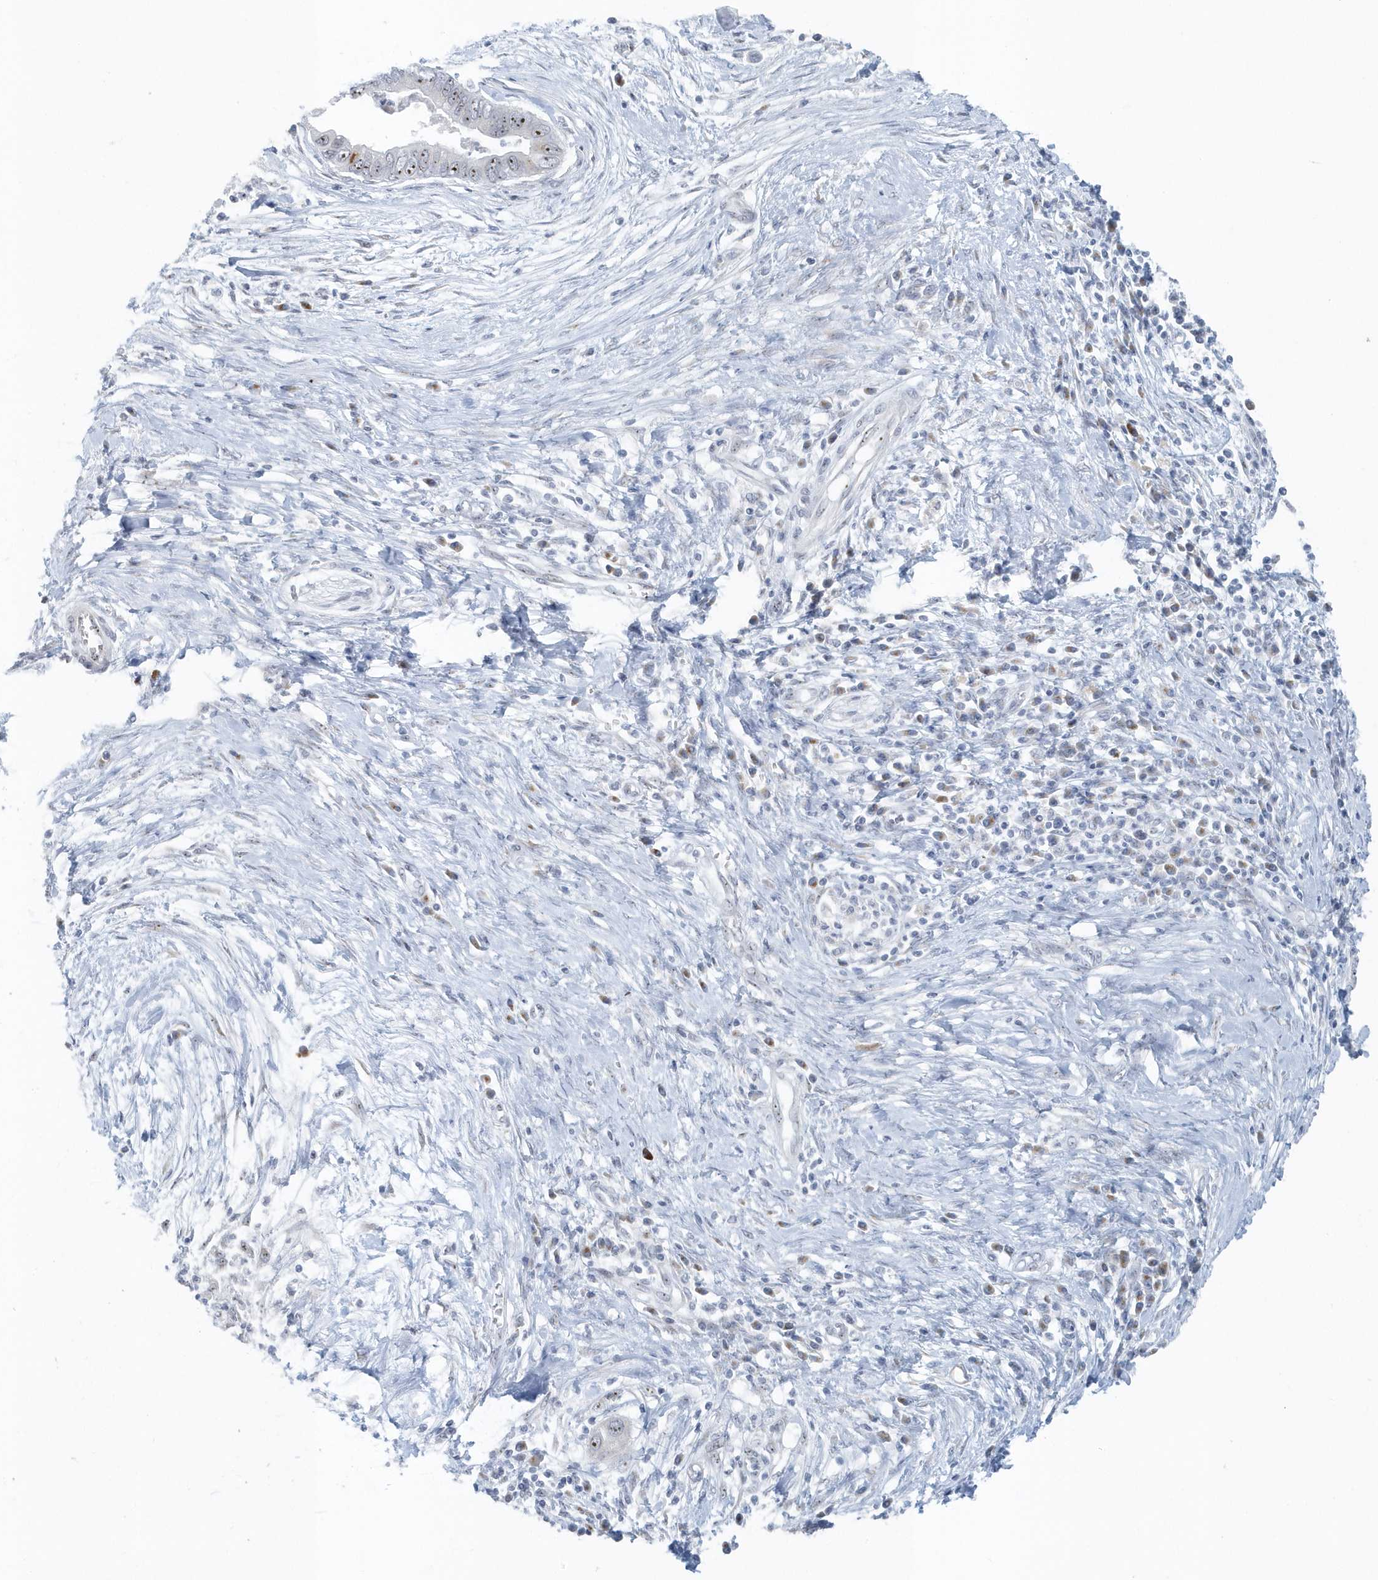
{"staining": {"intensity": "moderate", "quantity": ">75%", "location": "nuclear"}, "tissue": "pancreatic cancer", "cell_type": "Tumor cells", "image_type": "cancer", "snomed": [{"axis": "morphology", "description": "Adenocarcinoma, NOS"}, {"axis": "topography", "description": "Pancreas"}], "caption": "Moderate nuclear staining is identified in about >75% of tumor cells in pancreatic cancer (adenocarcinoma). Ihc stains the protein of interest in brown and the nuclei are stained blue.", "gene": "RPF2", "patient": {"sex": "male", "age": 75}}